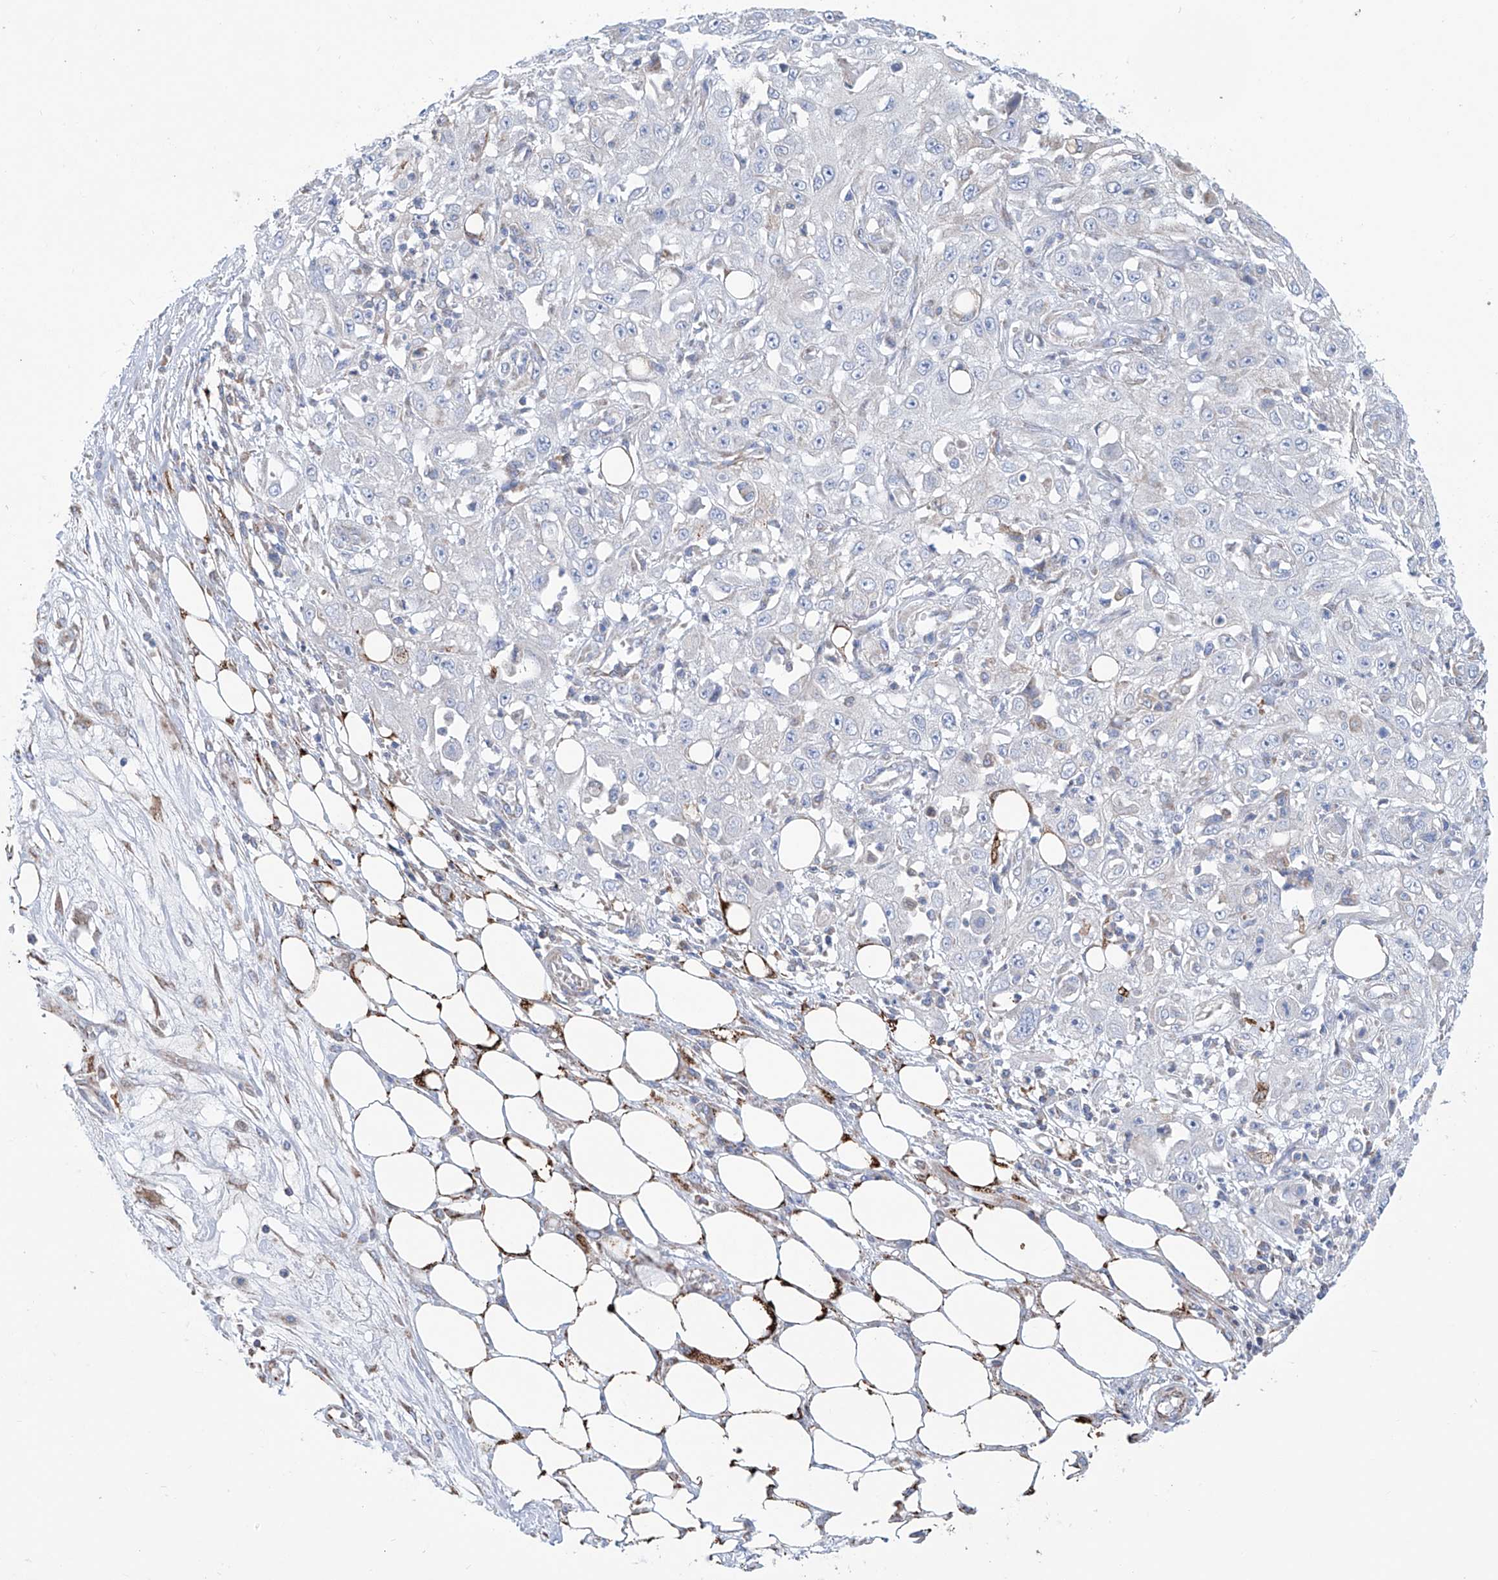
{"staining": {"intensity": "negative", "quantity": "none", "location": "none"}, "tissue": "skin cancer", "cell_type": "Tumor cells", "image_type": "cancer", "snomed": [{"axis": "morphology", "description": "Squamous cell carcinoma, NOS"}, {"axis": "morphology", "description": "Squamous cell carcinoma, metastatic, NOS"}, {"axis": "topography", "description": "Skin"}, {"axis": "topography", "description": "Lymph node"}], "caption": "Immunohistochemical staining of metastatic squamous cell carcinoma (skin) reveals no significant positivity in tumor cells.", "gene": "ALDH6A1", "patient": {"sex": "male", "age": 75}}